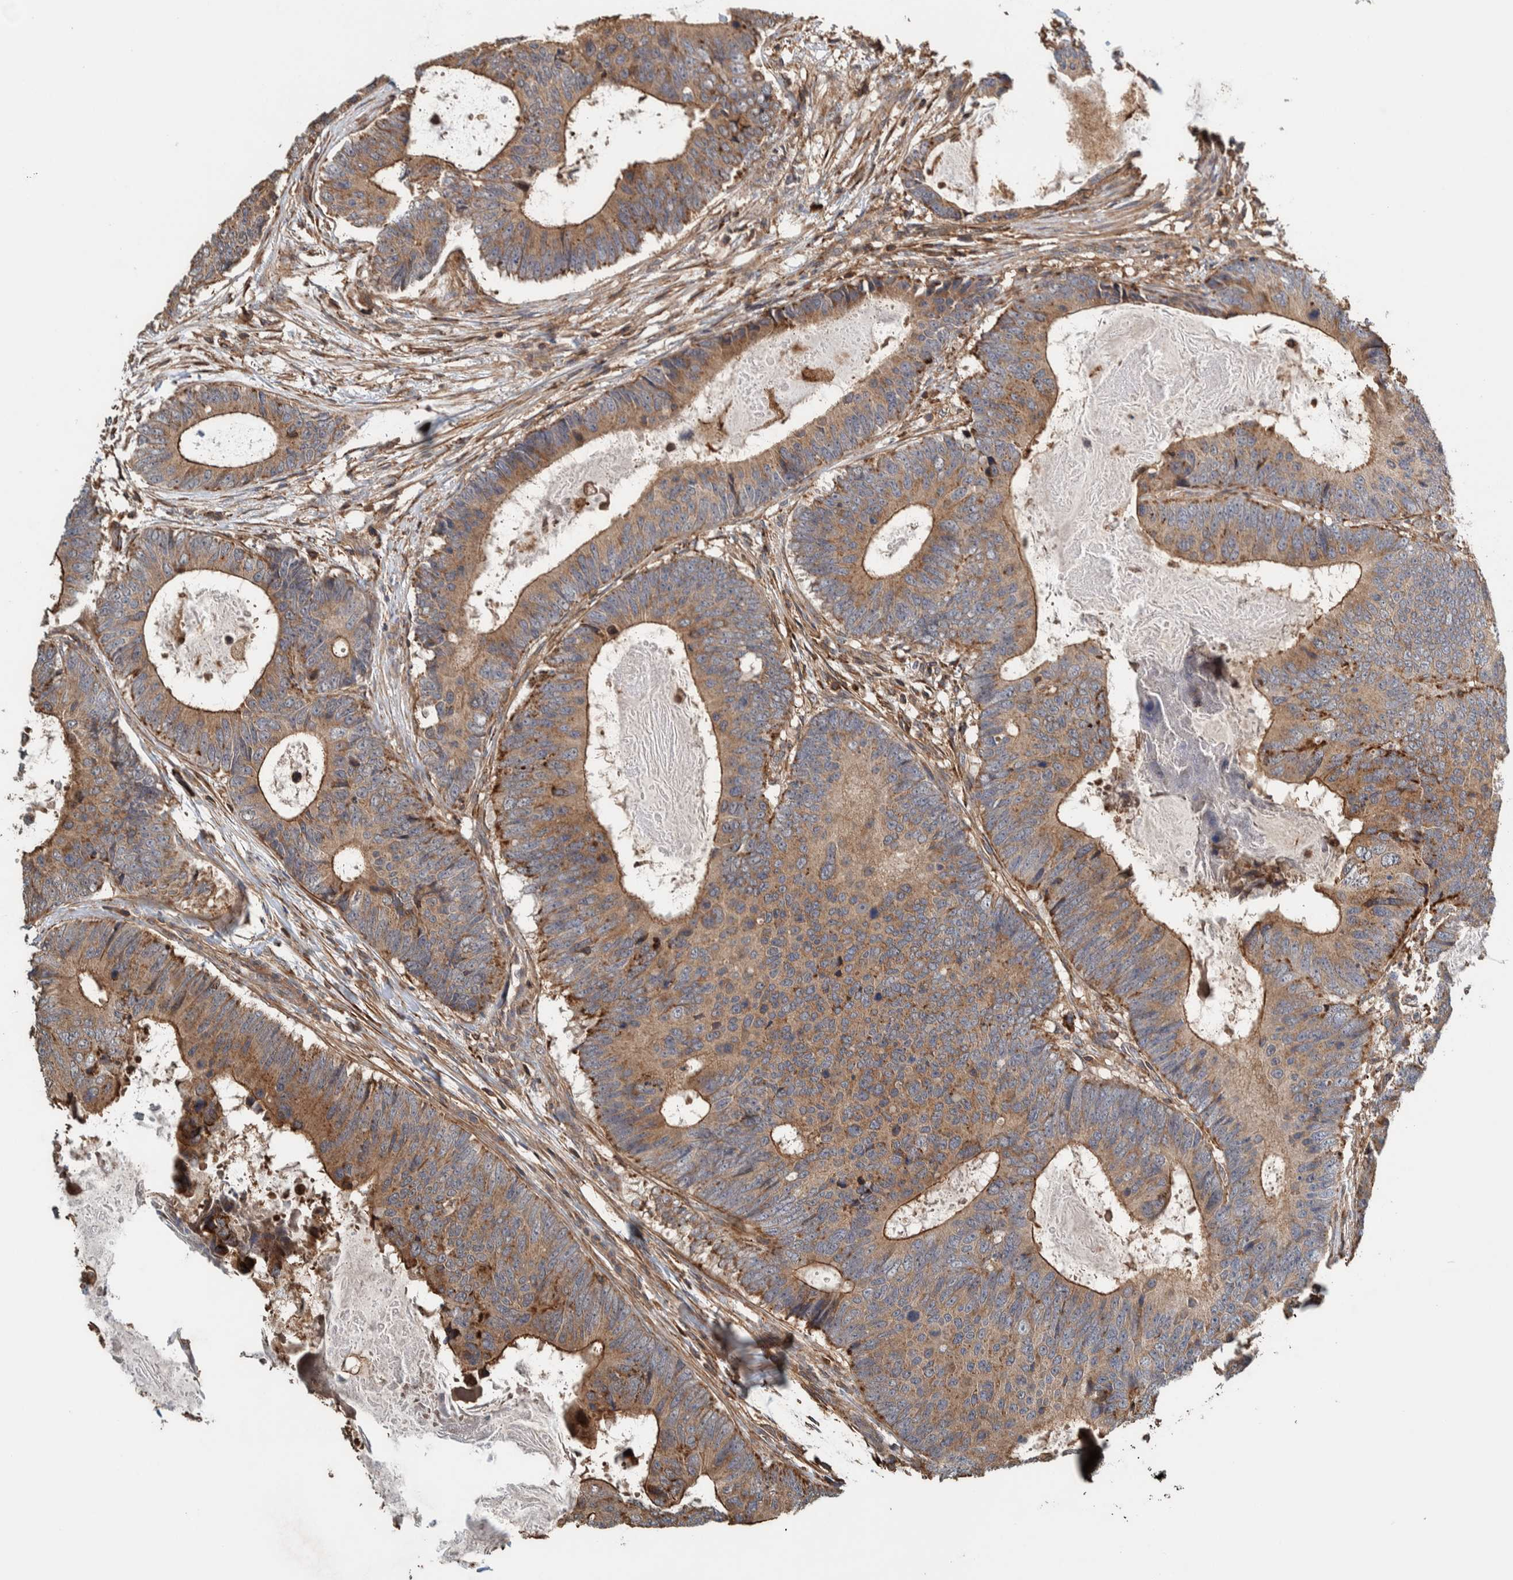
{"staining": {"intensity": "moderate", "quantity": ">75%", "location": "cytoplasmic/membranous"}, "tissue": "colorectal cancer", "cell_type": "Tumor cells", "image_type": "cancer", "snomed": [{"axis": "morphology", "description": "Adenocarcinoma, NOS"}, {"axis": "topography", "description": "Colon"}], "caption": "Immunohistochemical staining of colorectal cancer demonstrates moderate cytoplasmic/membranous protein staining in approximately >75% of tumor cells.", "gene": "PLA2G3", "patient": {"sex": "male", "age": 56}}